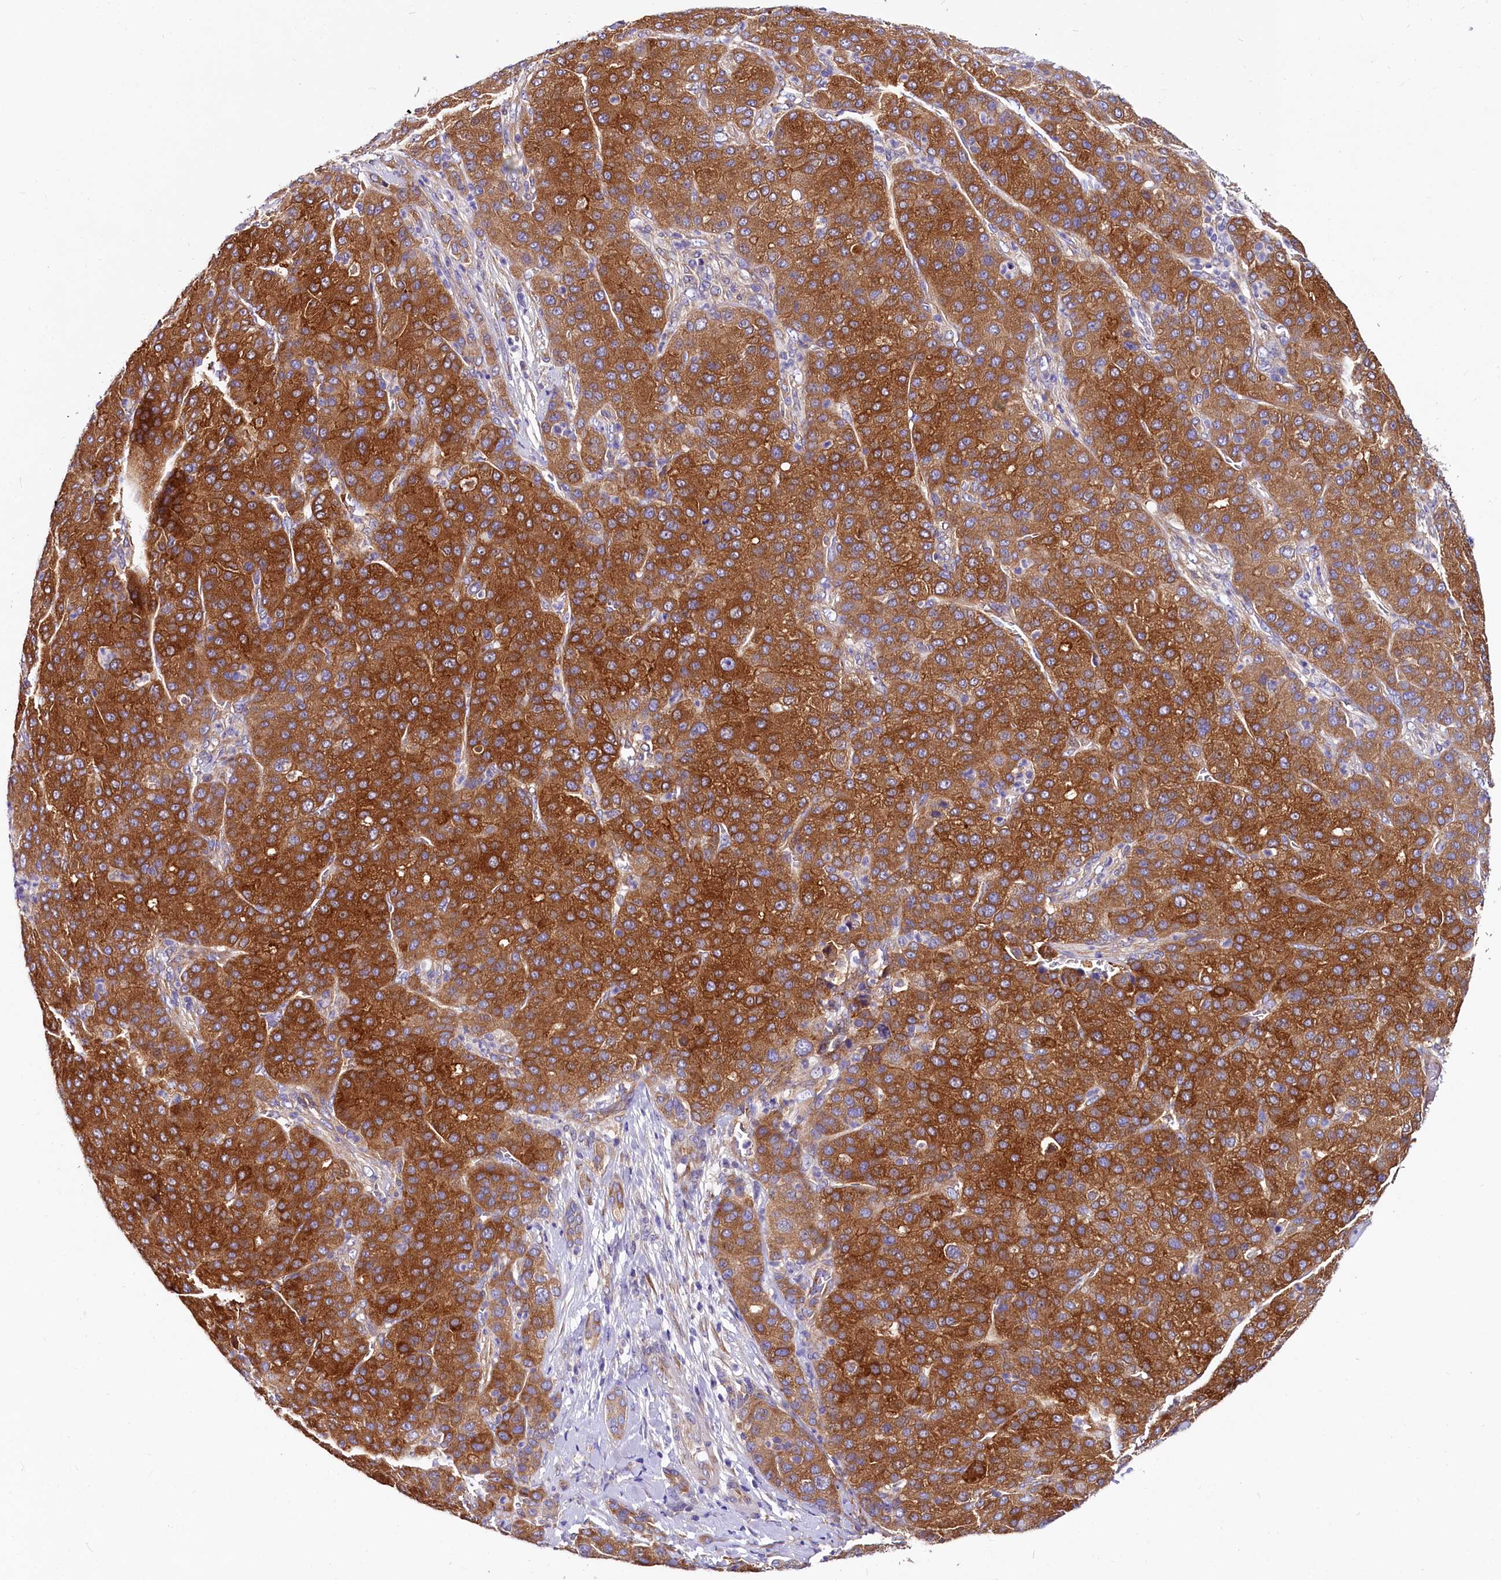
{"staining": {"intensity": "strong", "quantity": ">75%", "location": "cytoplasmic/membranous"}, "tissue": "liver cancer", "cell_type": "Tumor cells", "image_type": "cancer", "snomed": [{"axis": "morphology", "description": "Carcinoma, Hepatocellular, NOS"}, {"axis": "topography", "description": "Liver"}], "caption": "Immunohistochemistry (DAB) staining of liver hepatocellular carcinoma demonstrates strong cytoplasmic/membranous protein staining in approximately >75% of tumor cells.", "gene": "QARS1", "patient": {"sex": "male", "age": 65}}